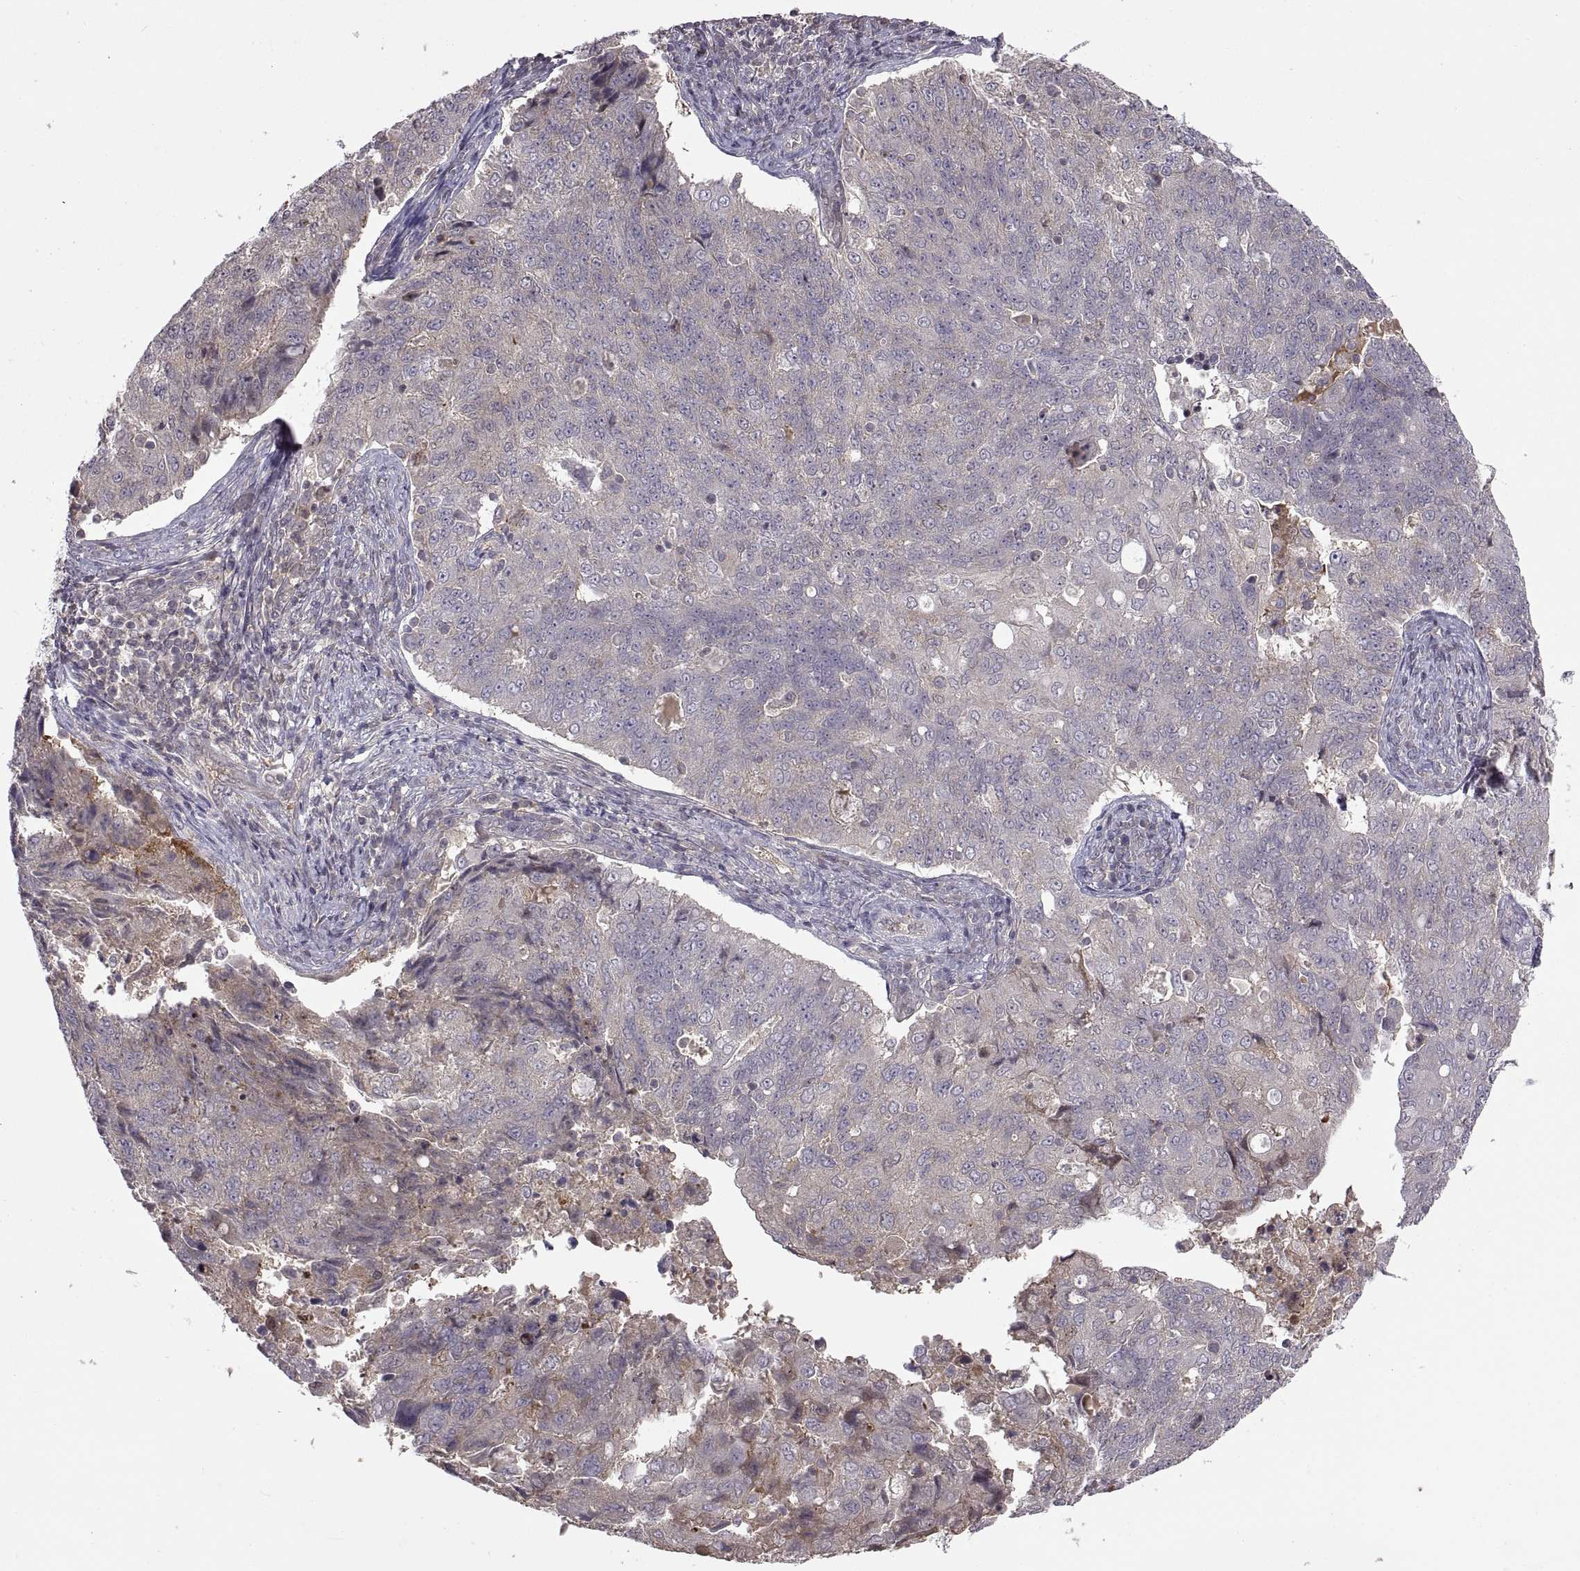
{"staining": {"intensity": "negative", "quantity": "none", "location": "none"}, "tissue": "endometrial cancer", "cell_type": "Tumor cells", "image_type": "cancer", "snomed": [{"axis": "morphology", "description": "Adenocarcinoma, NOS"}, {"axis": "topography", "description": "Endometrium"}], "caption": "A high-resolution micrograph shows immunohistochemistry staining of endometrial adenocarcinoma, which exhibits no significant positivity in tumor cells.", "gene": "NMNAT2", "patient": {"sex": "female", "age": 43}}